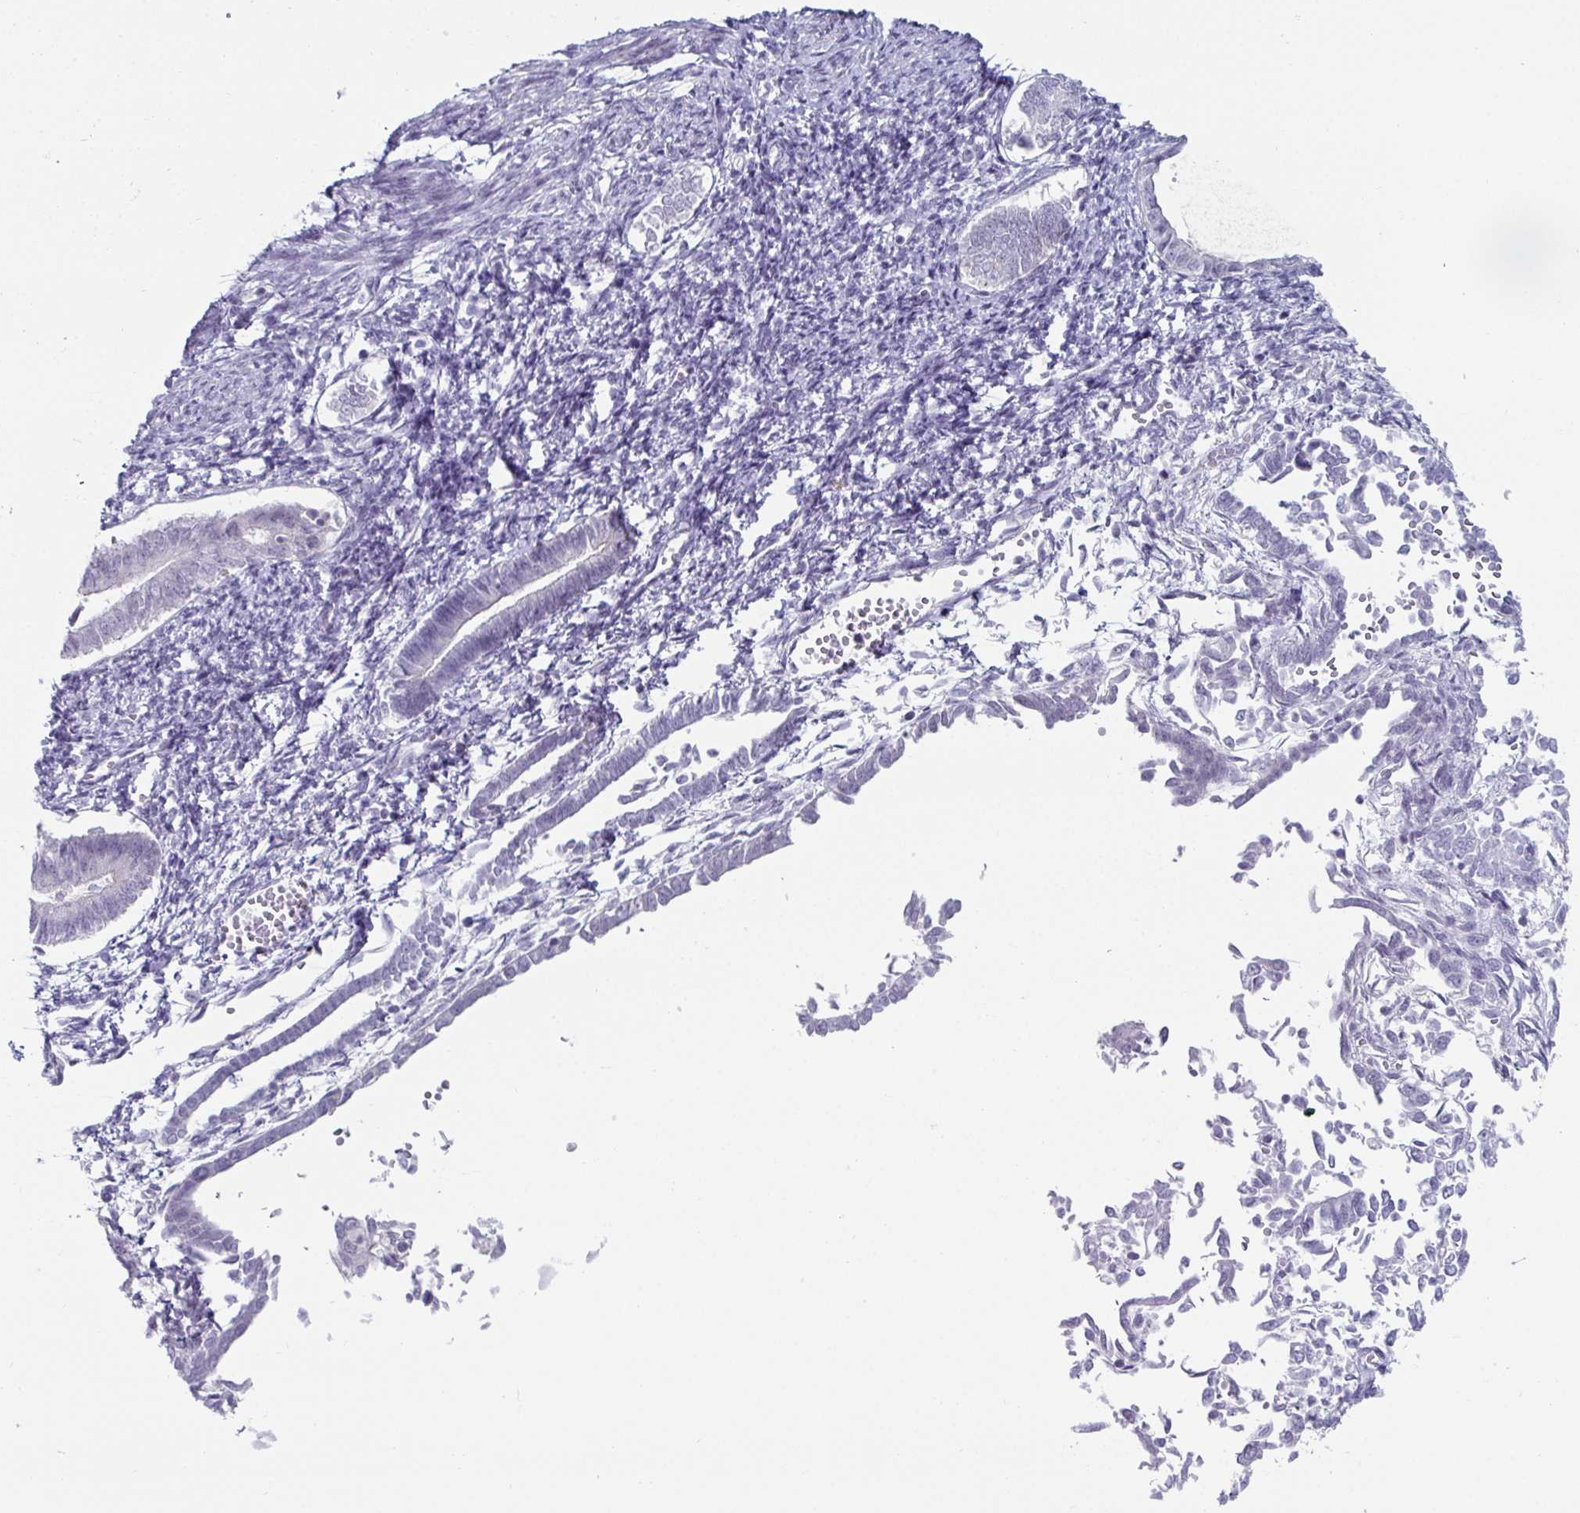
{"staining": {"intensity": "negative", "quantity": "none", "location": "none"}, "tissue": "endometrial cancer", "cell_type": "Tumor cells", "image_type": "cancer", "snomed": [{"axis": "morphology", "description": "Adenocarcinoma, NOS"}, {"axis": "topography", "description": "Endometrium"}], "caption": "This is an immunohistochemistry photomicrograph of human endometrial cancer. There is no staining in tumor cells.", "gene": "VSIG10L", "patient": {"sex": "female", "age": 65}}